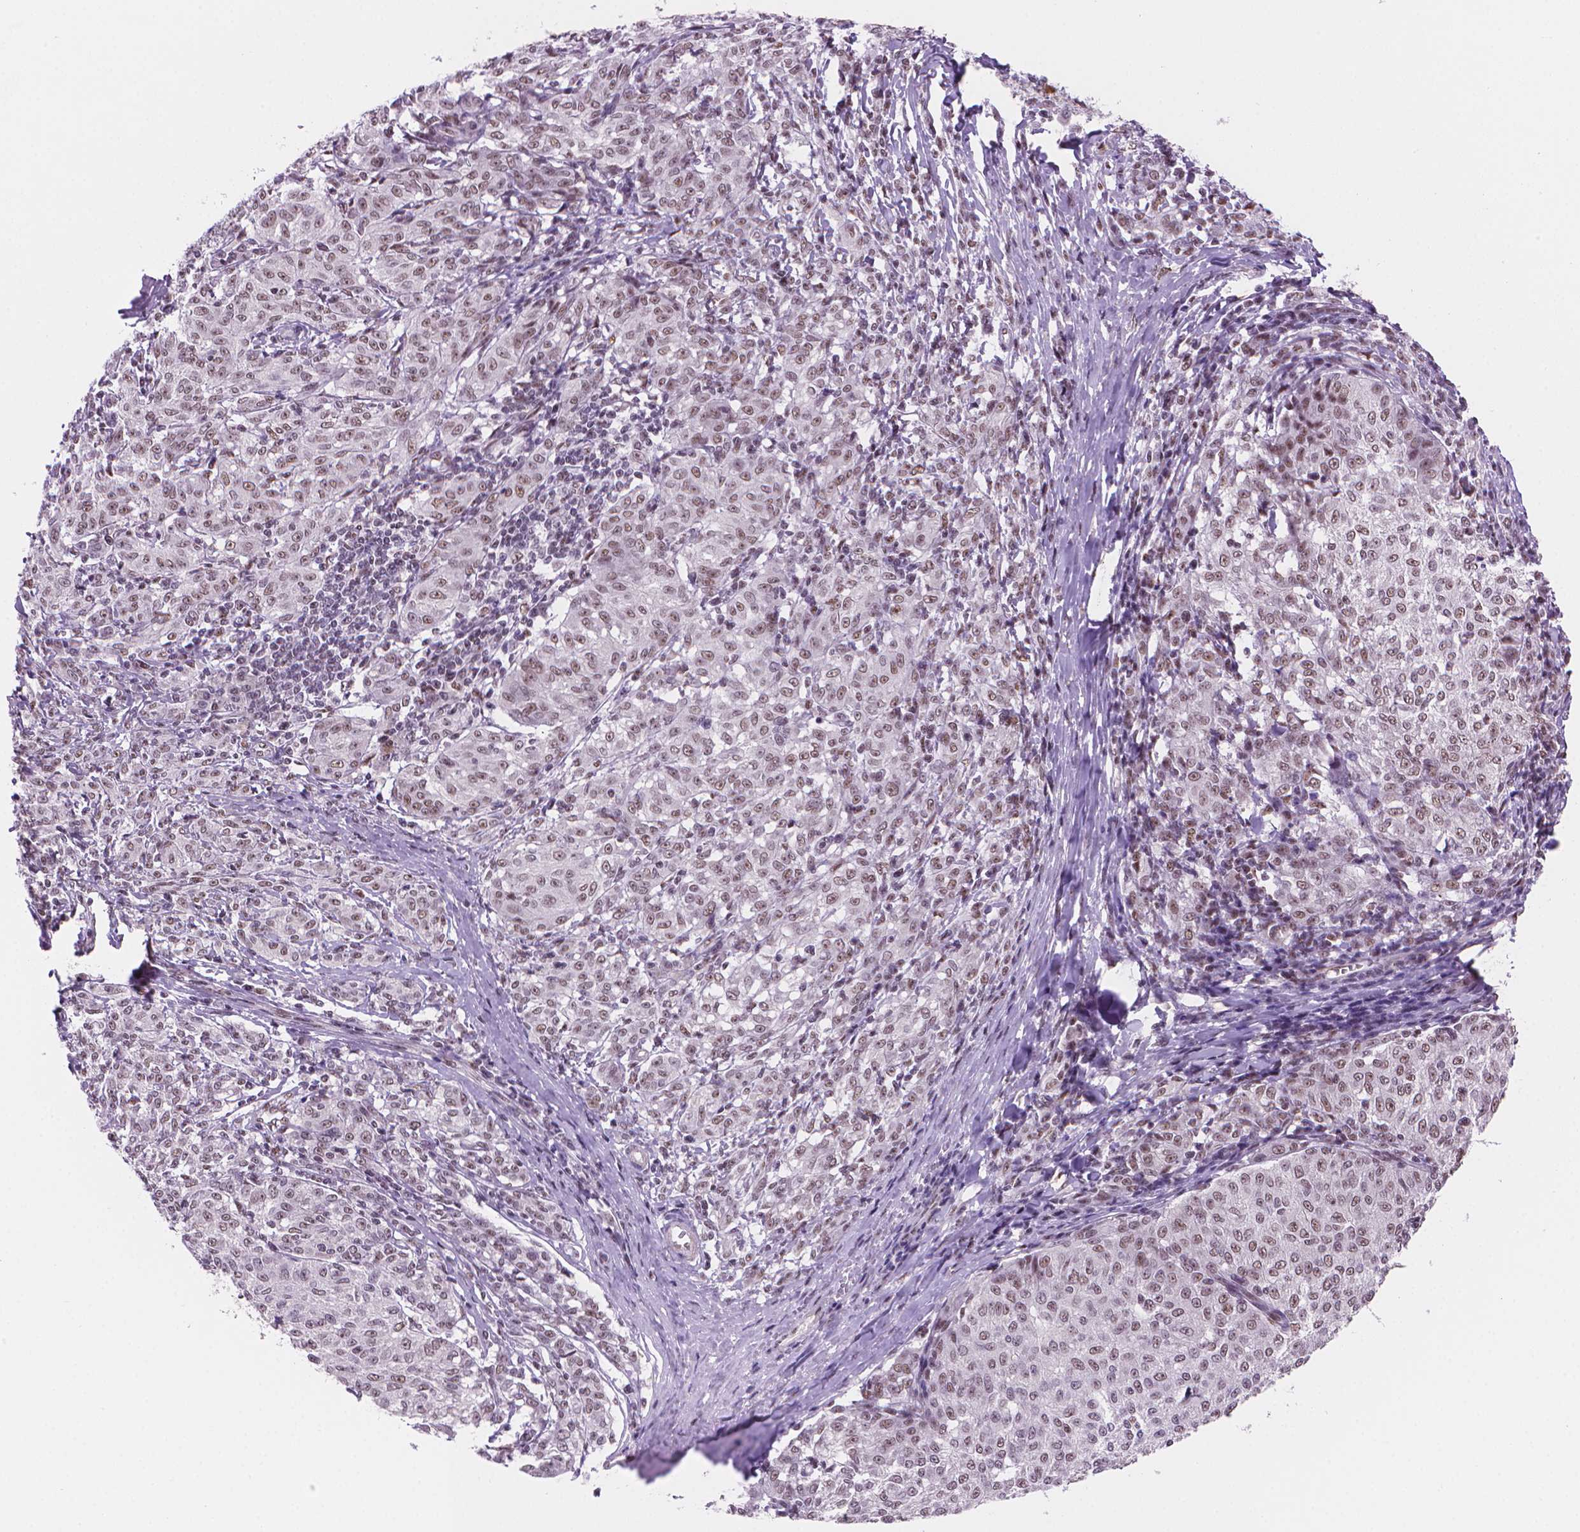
{"staining": {"intensity": "weak", "quantity": ">75%", "location": "nuclear"}, "tissue": "melanoma", "cell_type": "Tumor cells", "image_type": "cancer", "snomed": [{"axis": "morphology", "description": "Malignant melanoma, NOS"}, {"axis": "topography", "description": "Skin"}], "caption": "DAB immunohistochemical staining of malignant melanoma reveals weak nuclear protein expression in about >75% of tumor cells. (Brightfield microscopy of DAB IHC at high magnification).", "gene": "UBN1", "patient": {"sex": "female", "age": 72}}